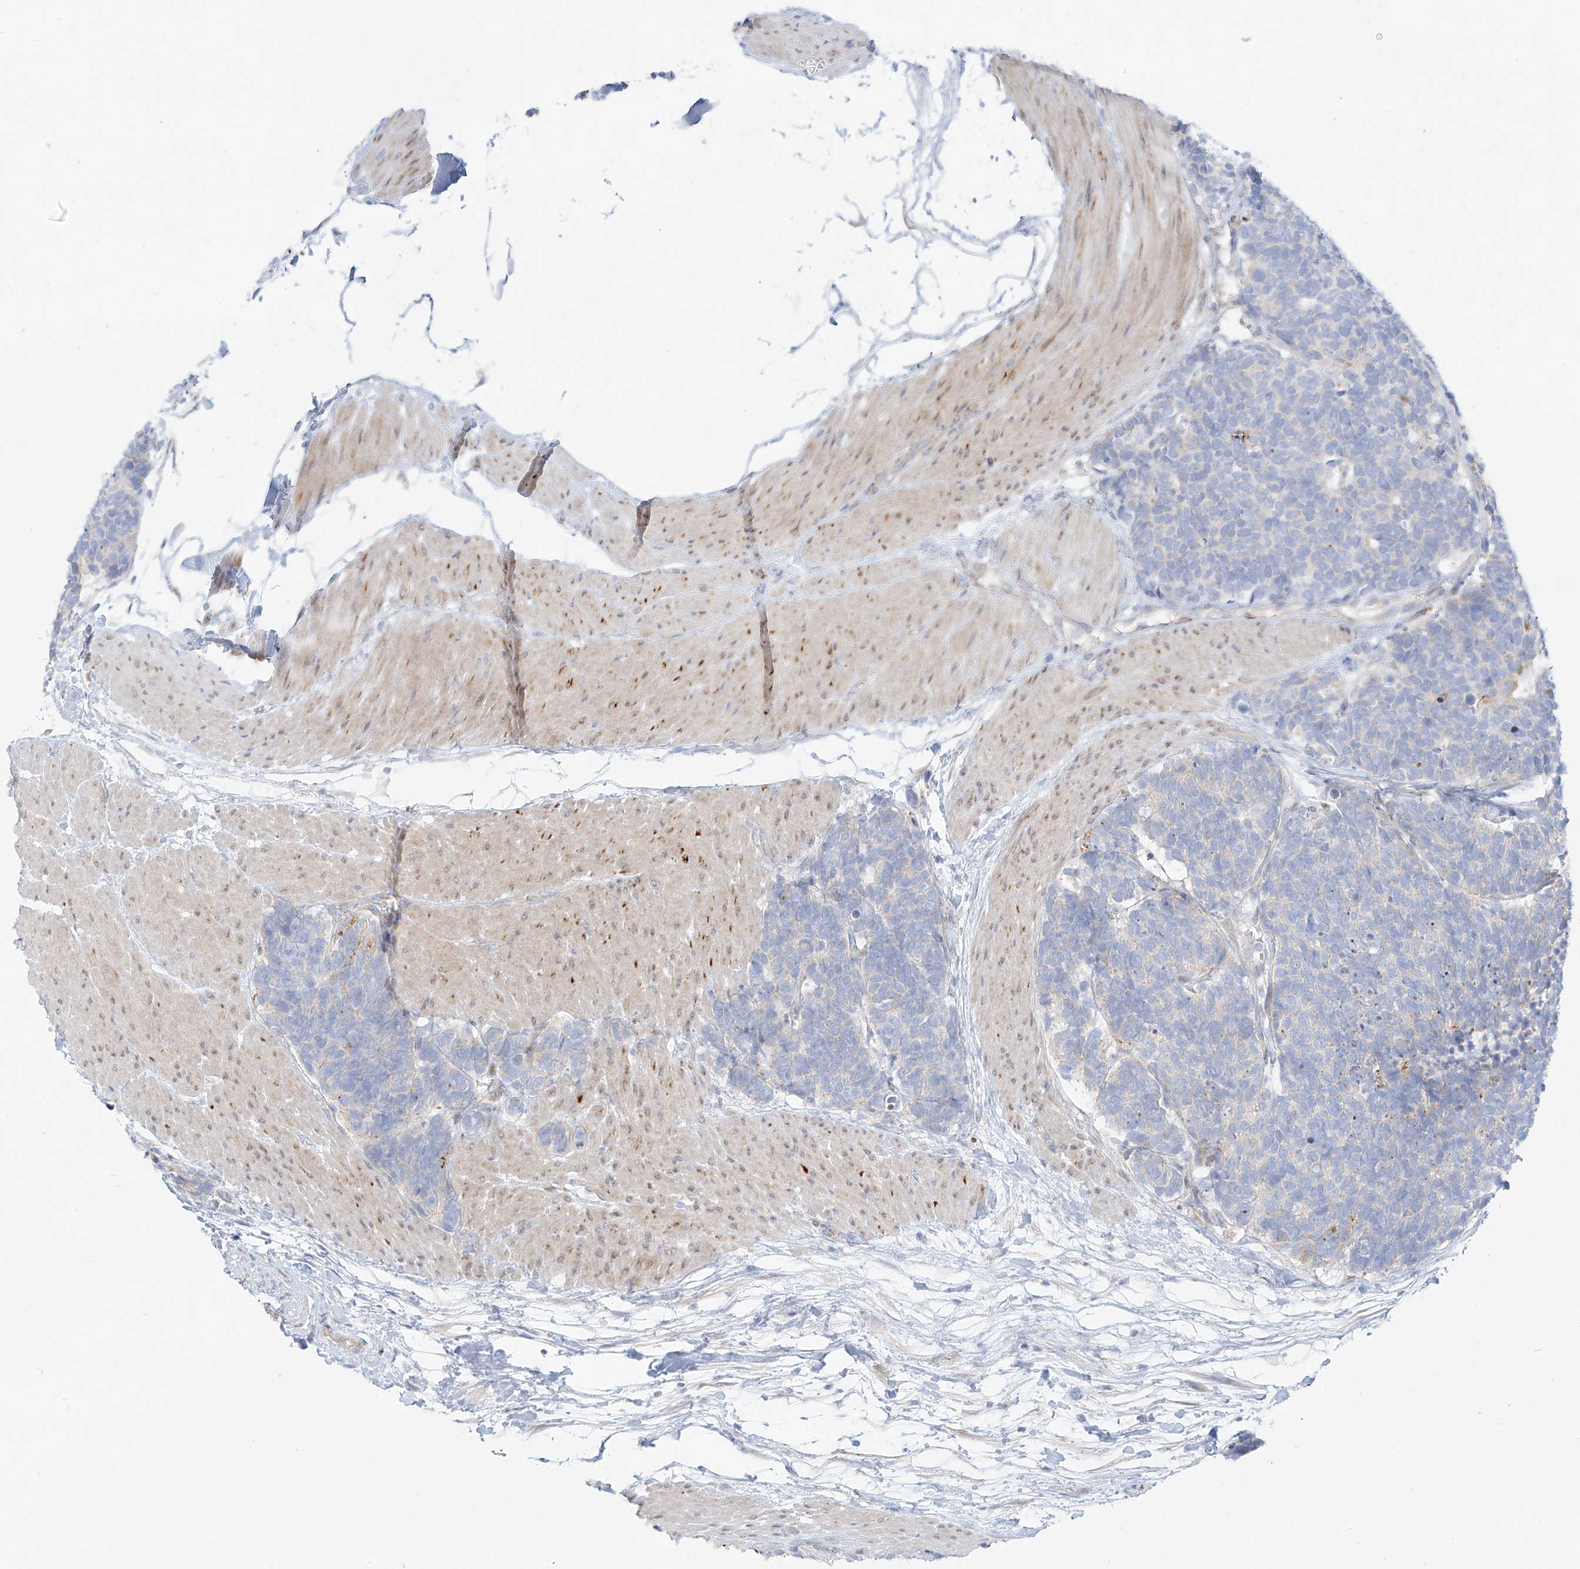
{"staining": {"intensity": "negative", "quantity": "none", "location": "none"}, "tissue": "carcinoid", "cell_type": "Tumor cells", "image_type": "cancer", "snomed": [{"axis": "morphology", "description": "Carcinoma, NOS"}, {"axis": "morphology", "description": "Carcinoid, malignant, NOS"}, {"axis": "topography", "description": "Urinary bladder"}], "caption": "High power microscopy micrograph of an immunohistochemistry histopathology image of carcinoid, revealing no significant positivity in tumor cells.", "gene": "PCYOX1", "patient": {"sex": "male", "age": 57}}